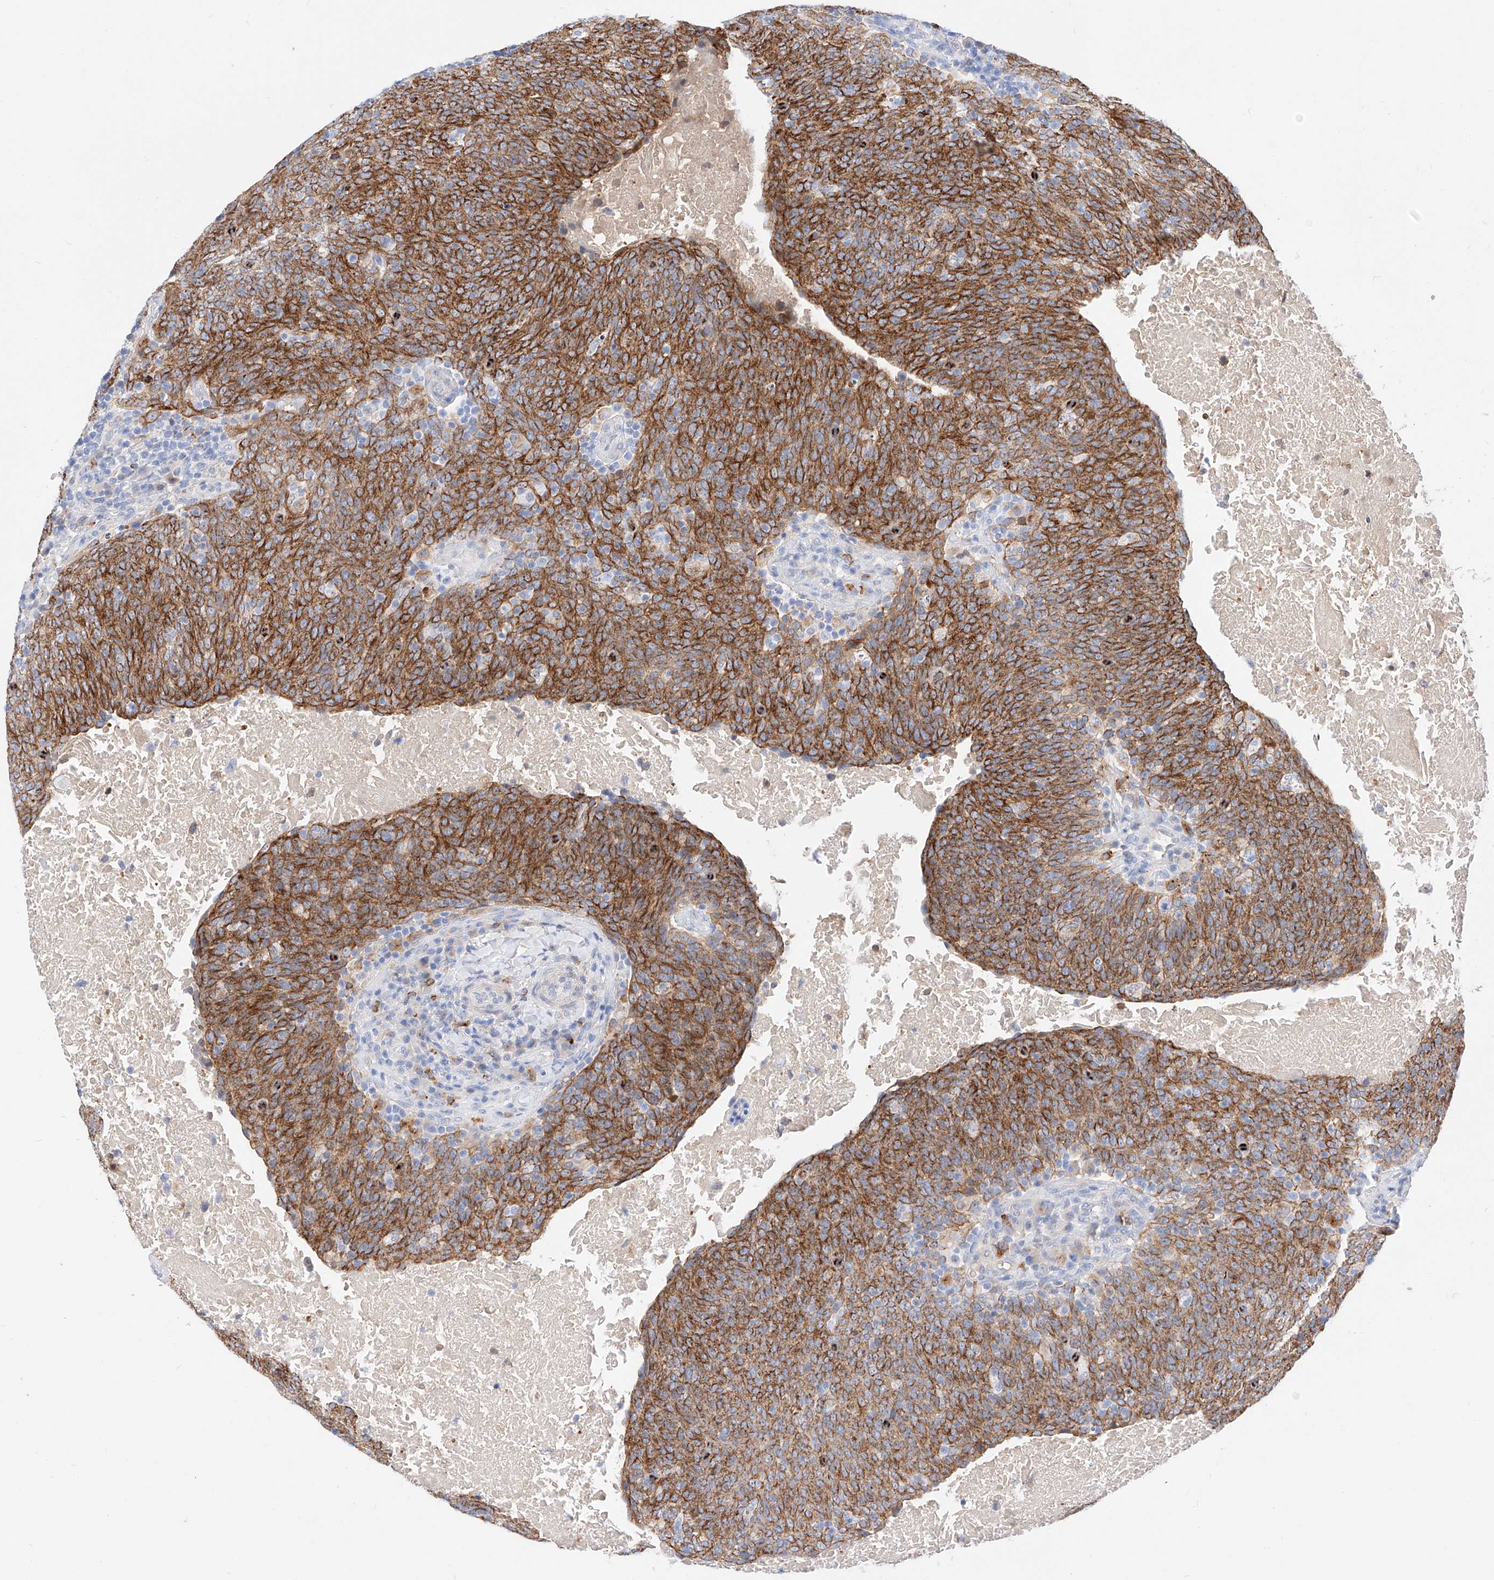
{"staining": {"intensity": "strong", "quantity": ">75%", "location": "cytoplasmic/membranous"}, "tissue": "head and neck cancer", "cell_type": "Tumor cells", "image_type": "cancer", "snomed": [{"axis": "morphology", "description": "Squamous cell carcinoma, NOS"}, {"axis": "morphology", "description": "Squamous cell carcinoma, metastatic, NOS"}, {"axis": "topography", "description": "Lymph node"}, {"axis": "topography", "description": "Head-Neck"}], "caption": "Immunohistochemical staining of head and neck metastatic squamous cell carcinoma demonstrates high levels of strong cytoplasmic/membranous protein expression in approximately >75% of tumor cells.", "gene": "MAP7", "patient": {"sex": "male", "age": 62}}